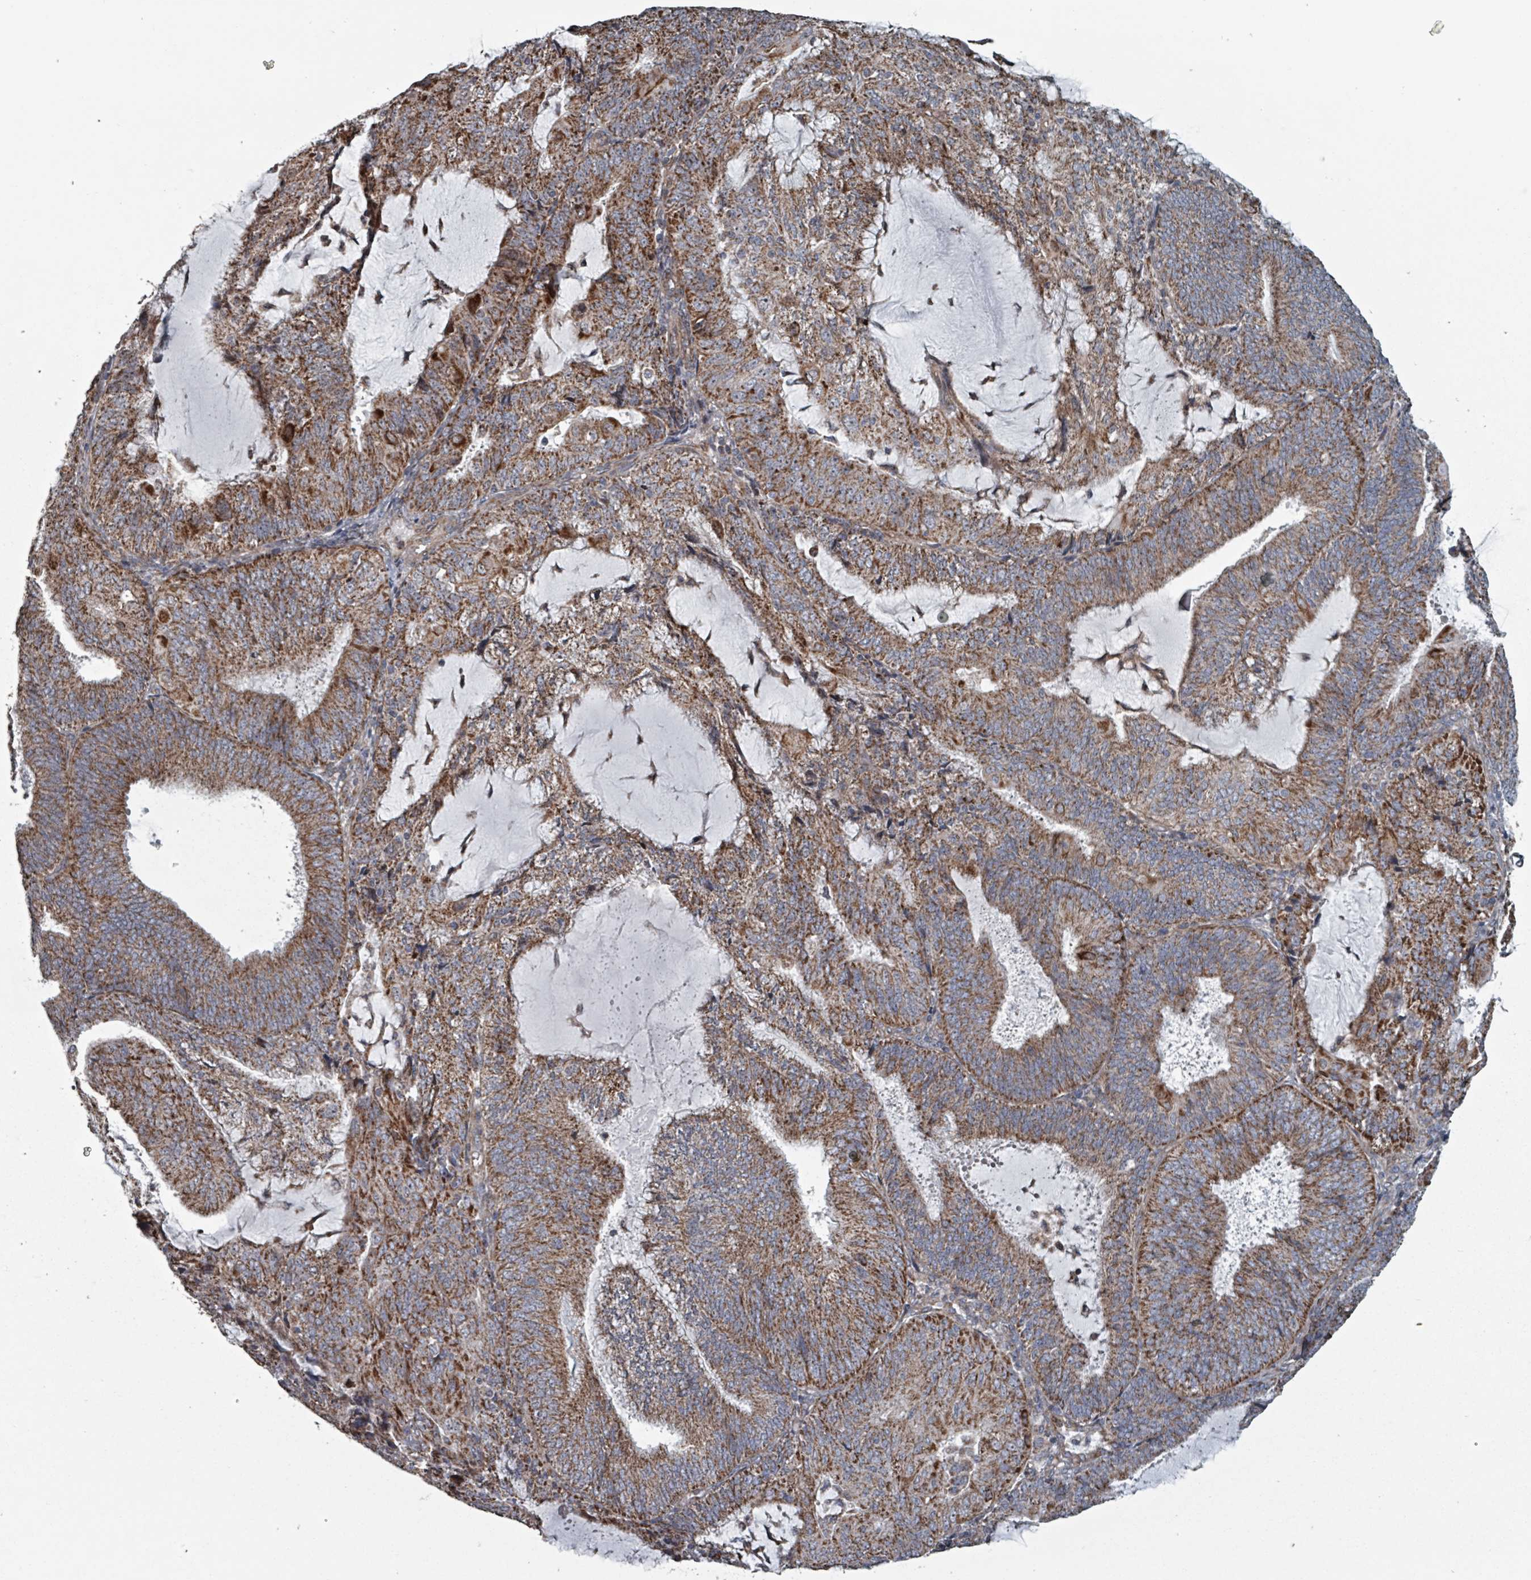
{"staining": {"intensity": "moderate", "quantity": ">75%", "location": "cytoplasmic/membranous"}, "tissue": "endometrial cancer", "cell_type": "Tumor cells", "image_type": "cancer", "snomed": [{"axis": "morphology", "description": "Adenocarcinoma, NOS"}, {"axis": "topography", "description": "Endometrium"}], "caption": "Immunohistochemistry of endometrial cancer (adenocarcinoma) demonstrates medium levels of moderate cytoplasmic/membranous staining in approximately >75% of tumor cells.", "gene": "MRPL4", "patient": {"sex": "female", "age": 81}}